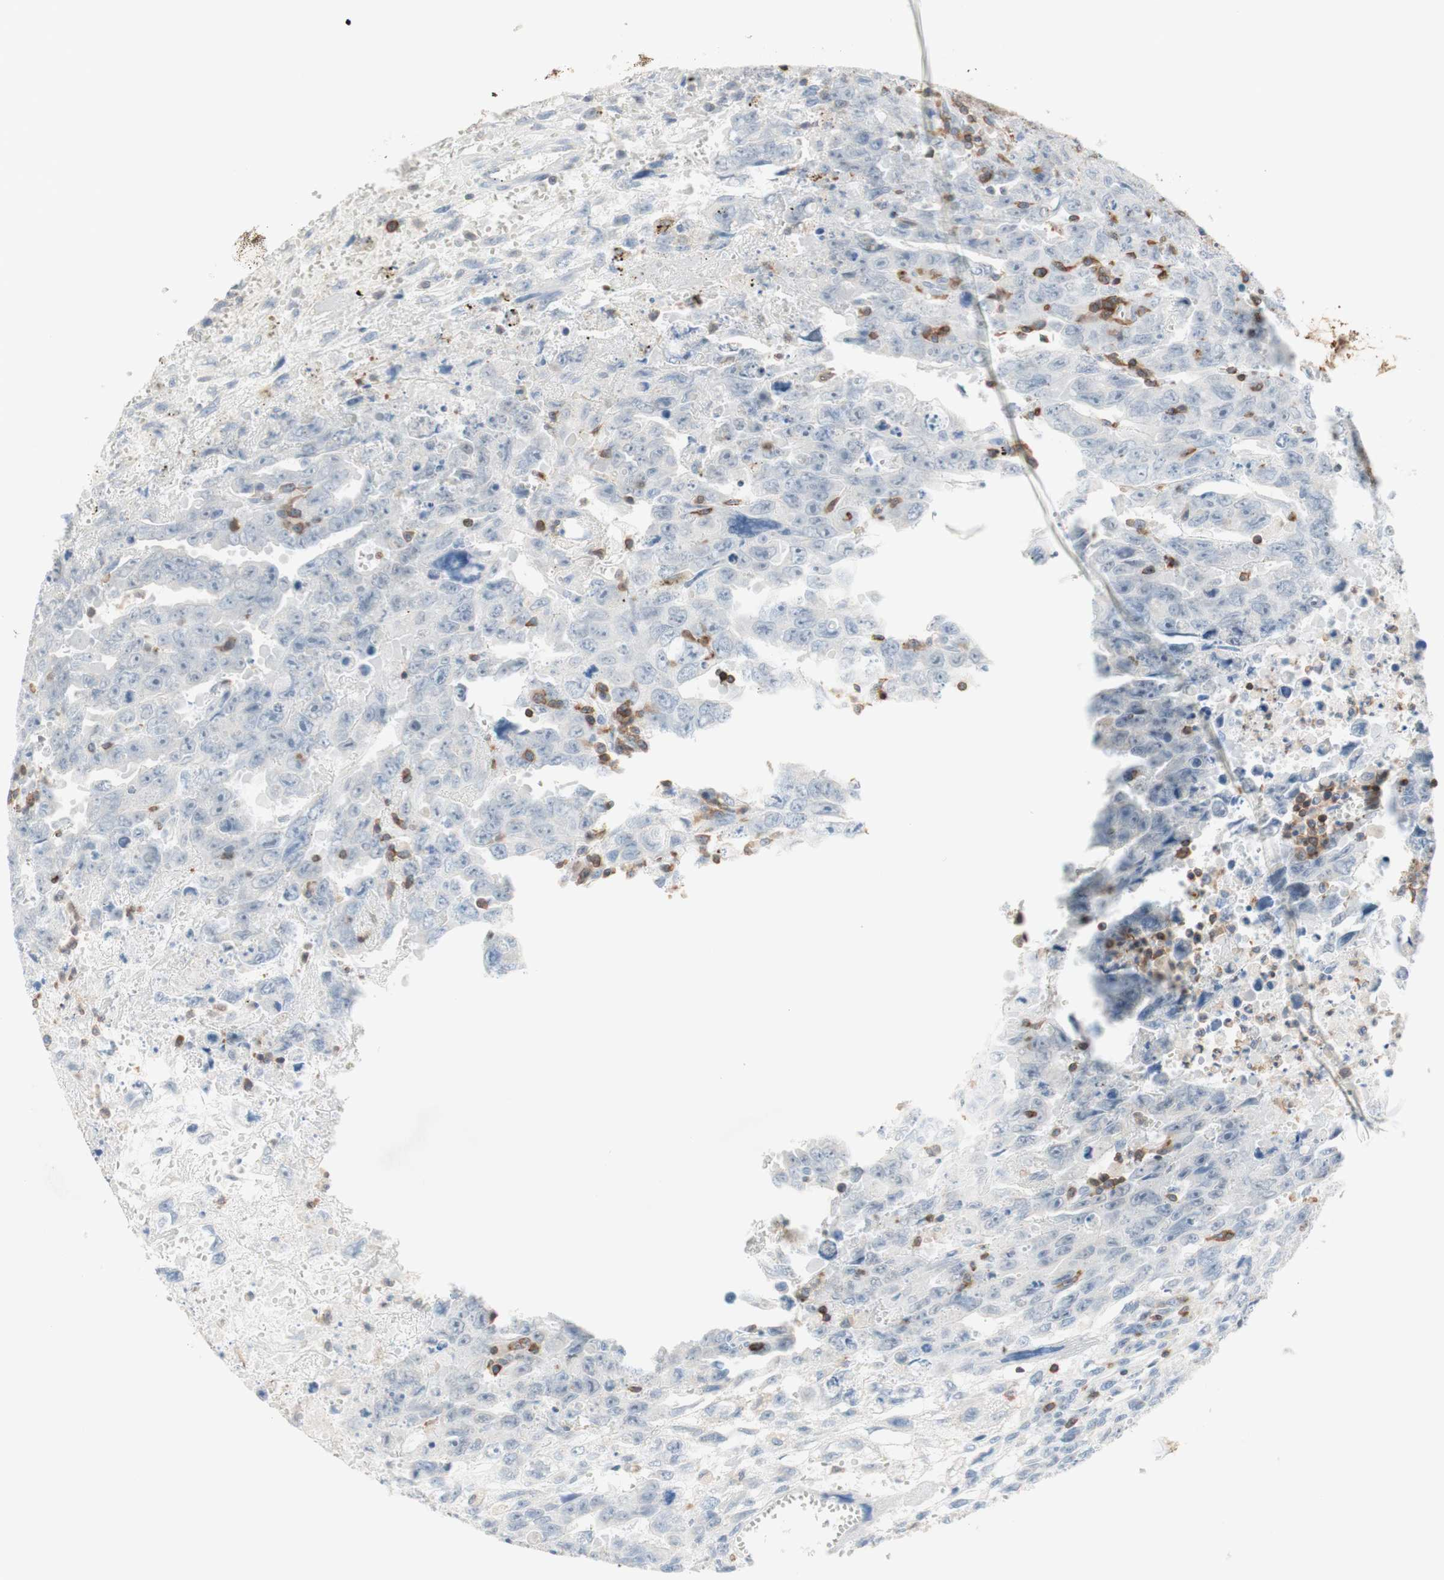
{"staining": {"intensity": "negative", "quantity": "none", "location": "none"}, "tissue": "testis cancer", "cell_type": "Tumor cells", "image_type": "cancer", "snomed": [{"axis": "morphology", "description": "Carcinoma, Embryonal, NOS"}, {"axis": "topography", "description": "Testis"}], "caption": "Testis cancer (embryonal carcinoma) stained for a protein using immunohistochemistry demonstrates no positivity tumor cells.", "gene": "SPINK6", "patient": {"sex": "male", "age": 28}}